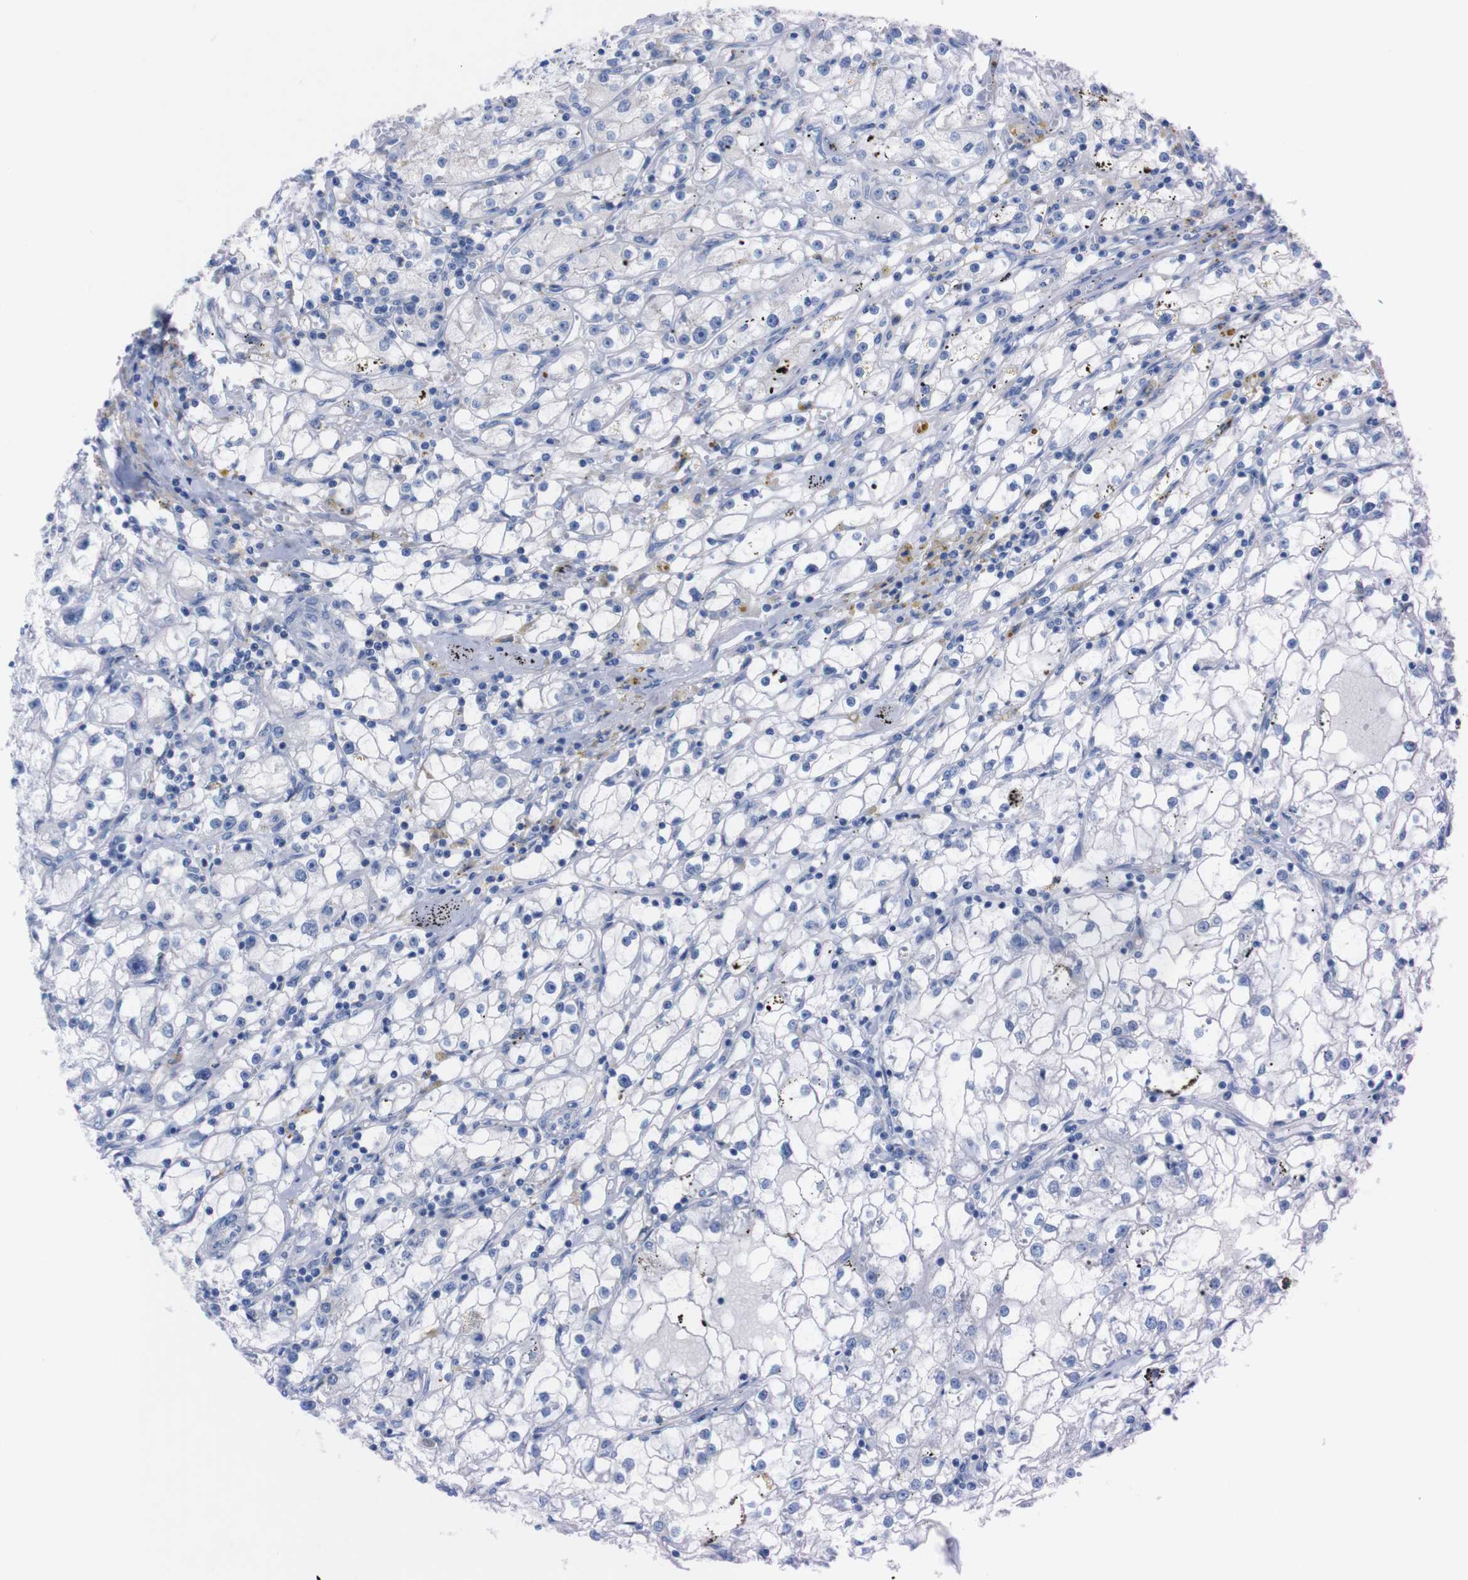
{"staining": {"intensity": "negative", "quantity": "none", "location": "none"}, "tissue": "renal cancer", "cell_type": "Tumor cells", "image_type": "cancer", "snomed": [{"axis": "morphology", "description": "Adenocarcinoma, NOS"}, {"axis": "topography", "description": "Kidney"}], "caption": "Tumor cells are negative for protein expression in human renal adenocarcinoma. The staining is performed using DAB brown chromogen with nuclei counter-stained in using hematoxylin.", "gene": "TMEM243", "patient": {"sex": "male", "age": 56}}